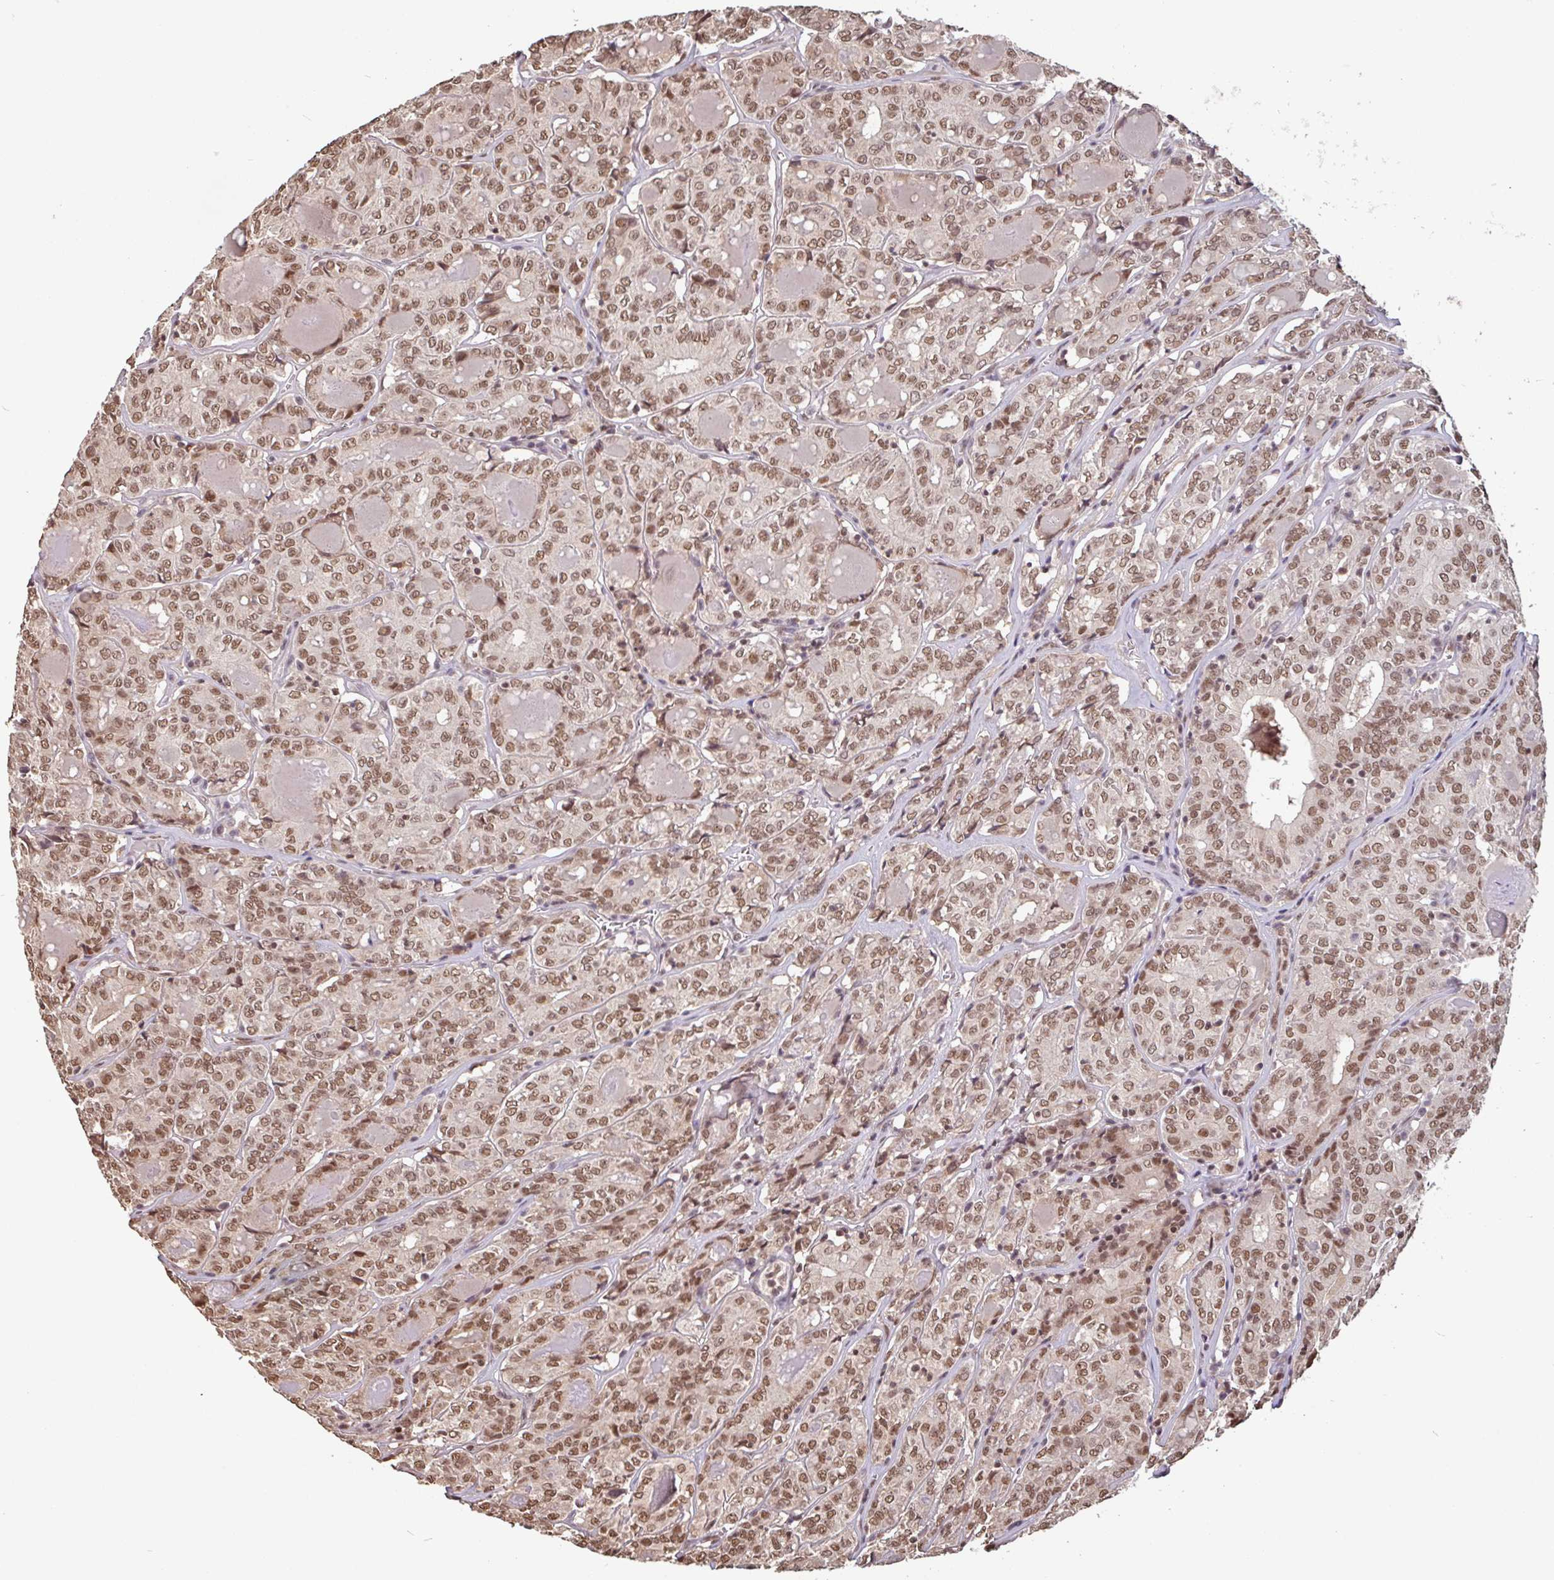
{"staining": {"intensity": "moderate", "quantity": ">75%", "location": "nuclear"}, "tissue": "thyroid cancer", "cell_type": "Tumor cells", "image_type": "cancer", "snomed": [{"axis": "morphology", "description": "Papillary adenocarcinoma, NOS"}, {"axis": "topography", "description": "Thyroid gland"}], "caption": "About >75% of tumor cells in human thyroid papillary adenocarcinoma reveal moderate nuclear protein staining as visualized by brown immunohistochemical staining.", "gene": "DR1", "patient": {"sex": "female", "age": 72}}